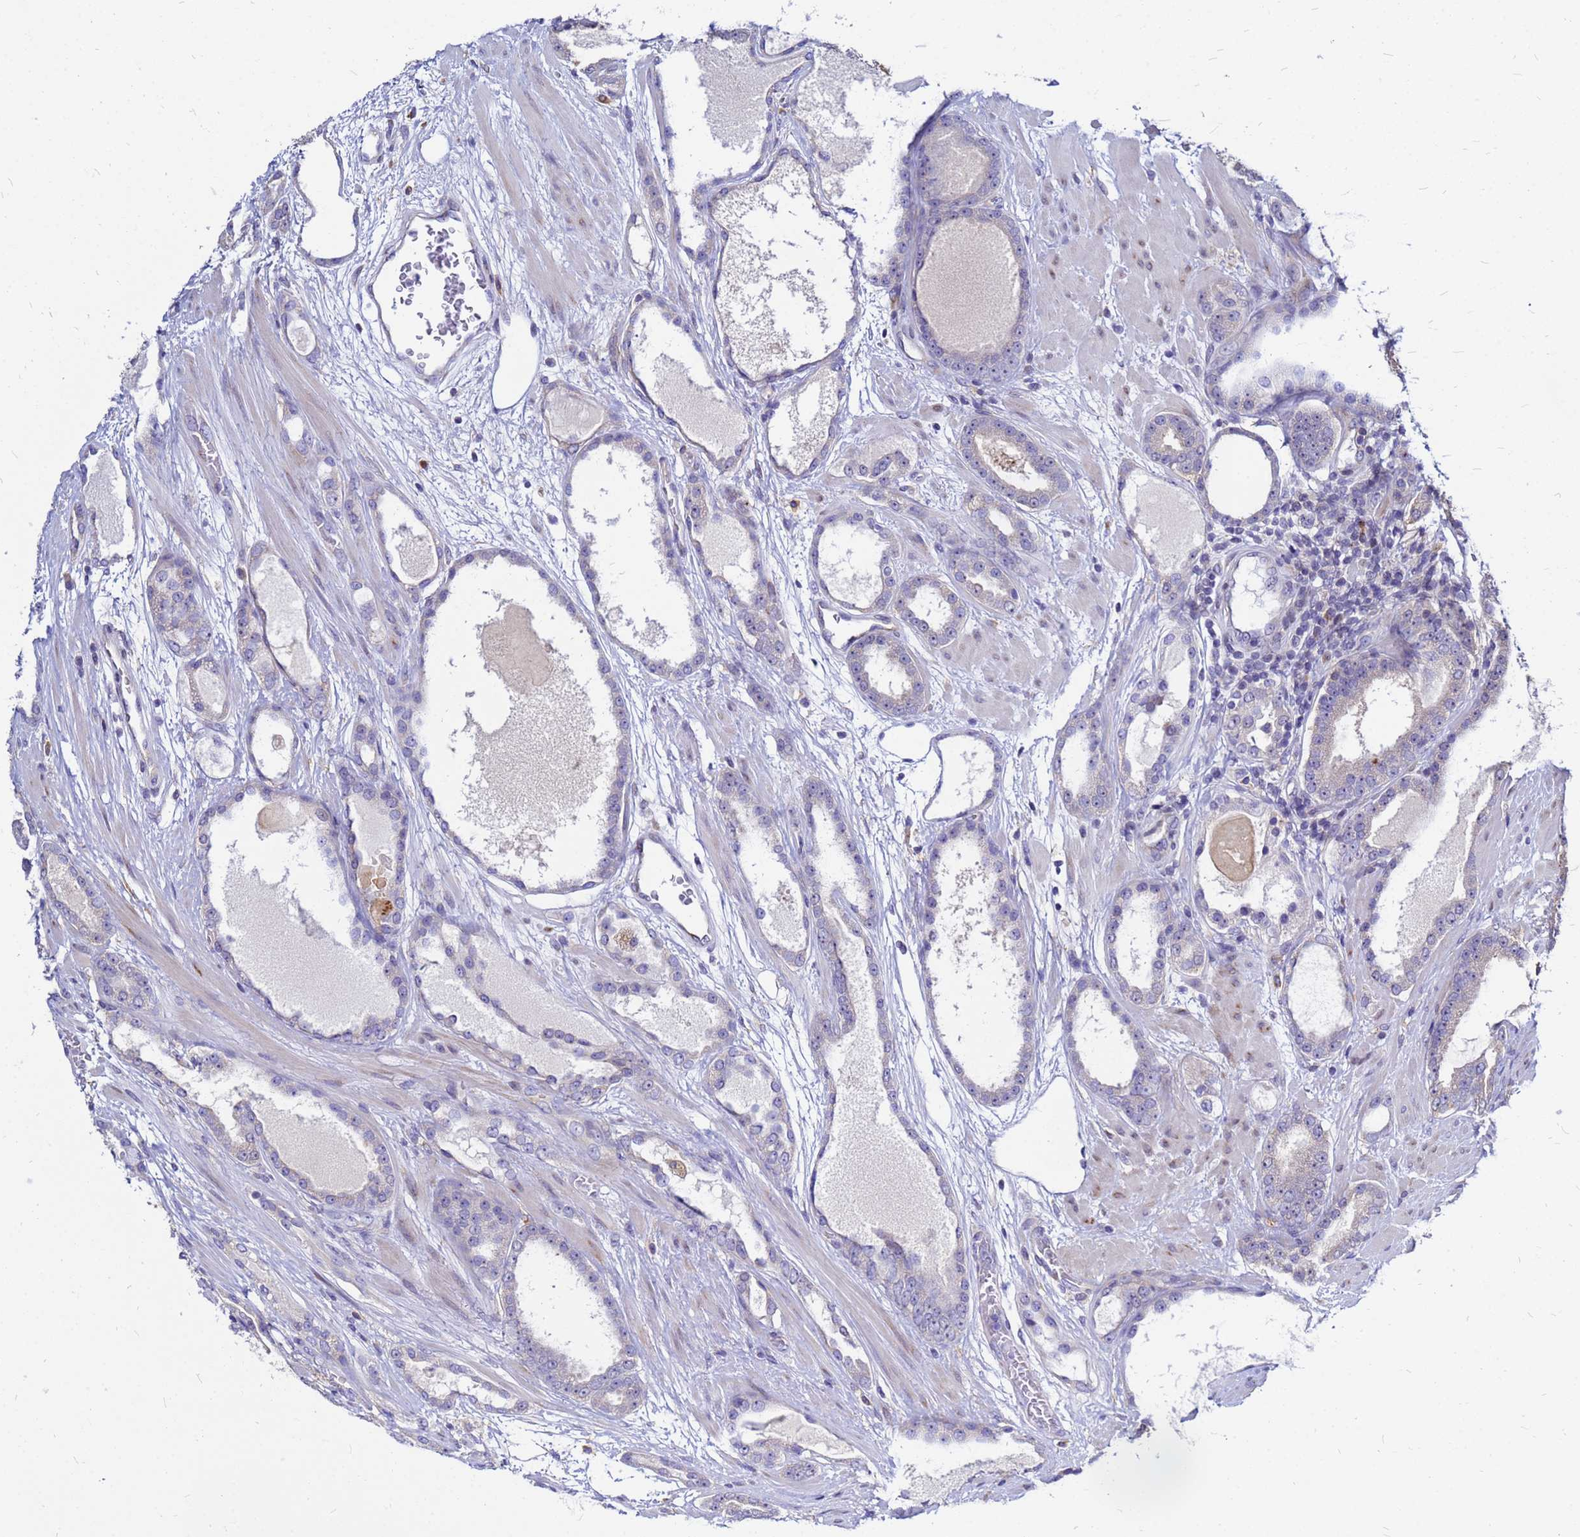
{"staining": {"intensity": "weak", "quantity": "<25%", "location": "cytoplasmic/membranous"}, "tissue": "prostate cancer", "cell_type": "Tumor cells", "image_type": "cancer", "snomed": [{"axis": "morphology", "description": "Adenocarcinoma, High grade"}, {"axis": "topography", "description": "Prostate"}], "caption": "Immunohistochemistry (IHC) photomicrograph of neoplastic tissue: human prostate adenocarcinoma (high-grade) stained with DAB (3,3'-diaminobenzidine) demonstrates no significant protein expression in tumor cells. The staining is performed using DAB (3,3'-diaminobenzidine) brown chromogen with nuclei counter-stained in using hematoxylin.", "gene": "MOB2", "patient": {"sex": "male", "age": 60}}